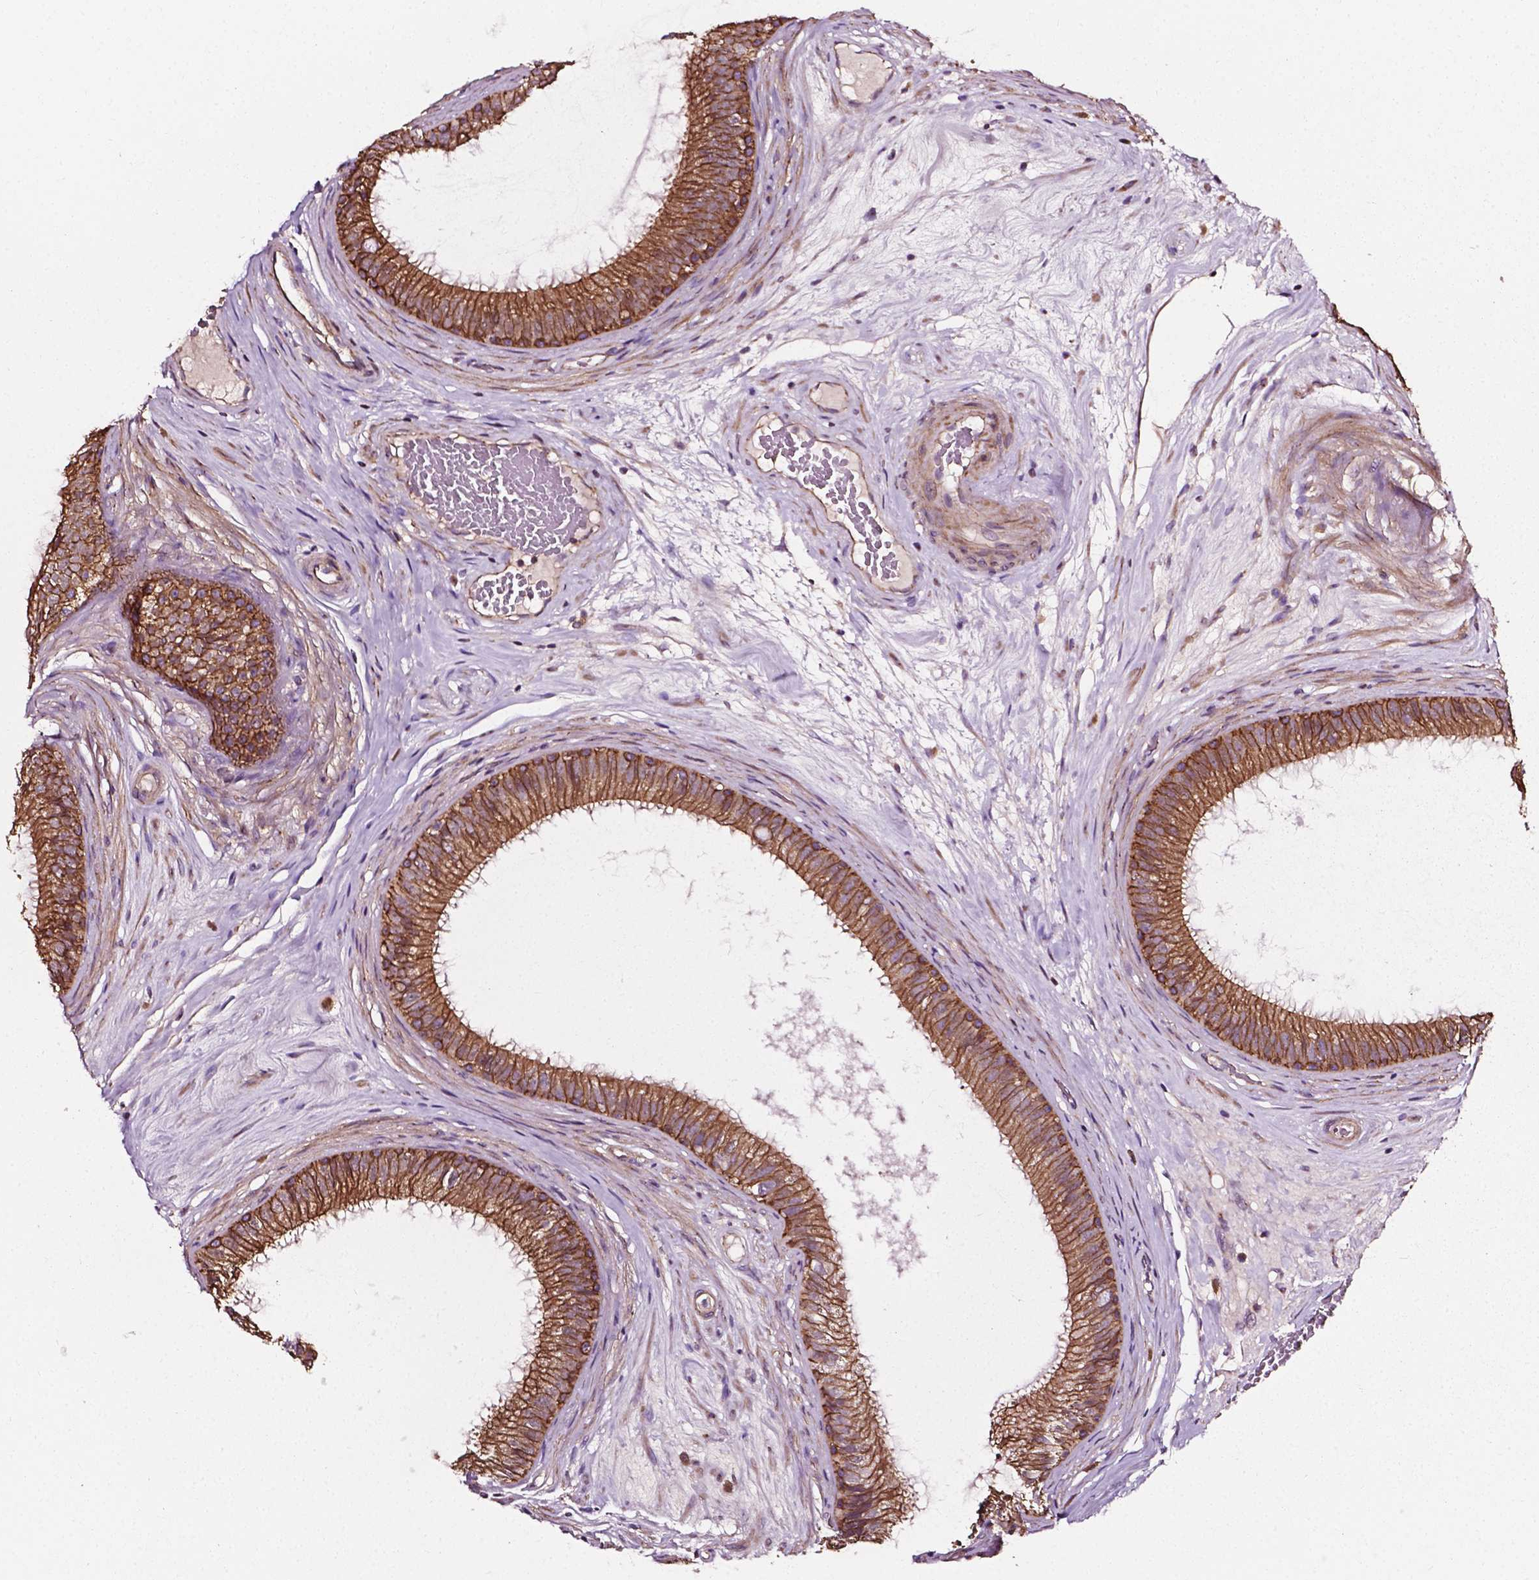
{"staining": {"intensity": "moderate", "quantity": ">75%", "location": "cytoplasmic/membranous"}, "tissue": "epididymis", "cell_type": "Glandular cells", "image_type": "normal", "snomed": [{"axis": "morphology", "description": "Normal tissue, NOS"}, {"axis": "topography", "description": "Epididymis"}], "caption": "Glandular cells show medium levels of moderate cytoplasmic/membranous expression in approximately >75% of cells in normal human epididymis. The protein of interest is shown in brown color, while the nuclei are stained blue.", "gene": "ATG16L1", "patient": {"sex": "male", "age": 59}}